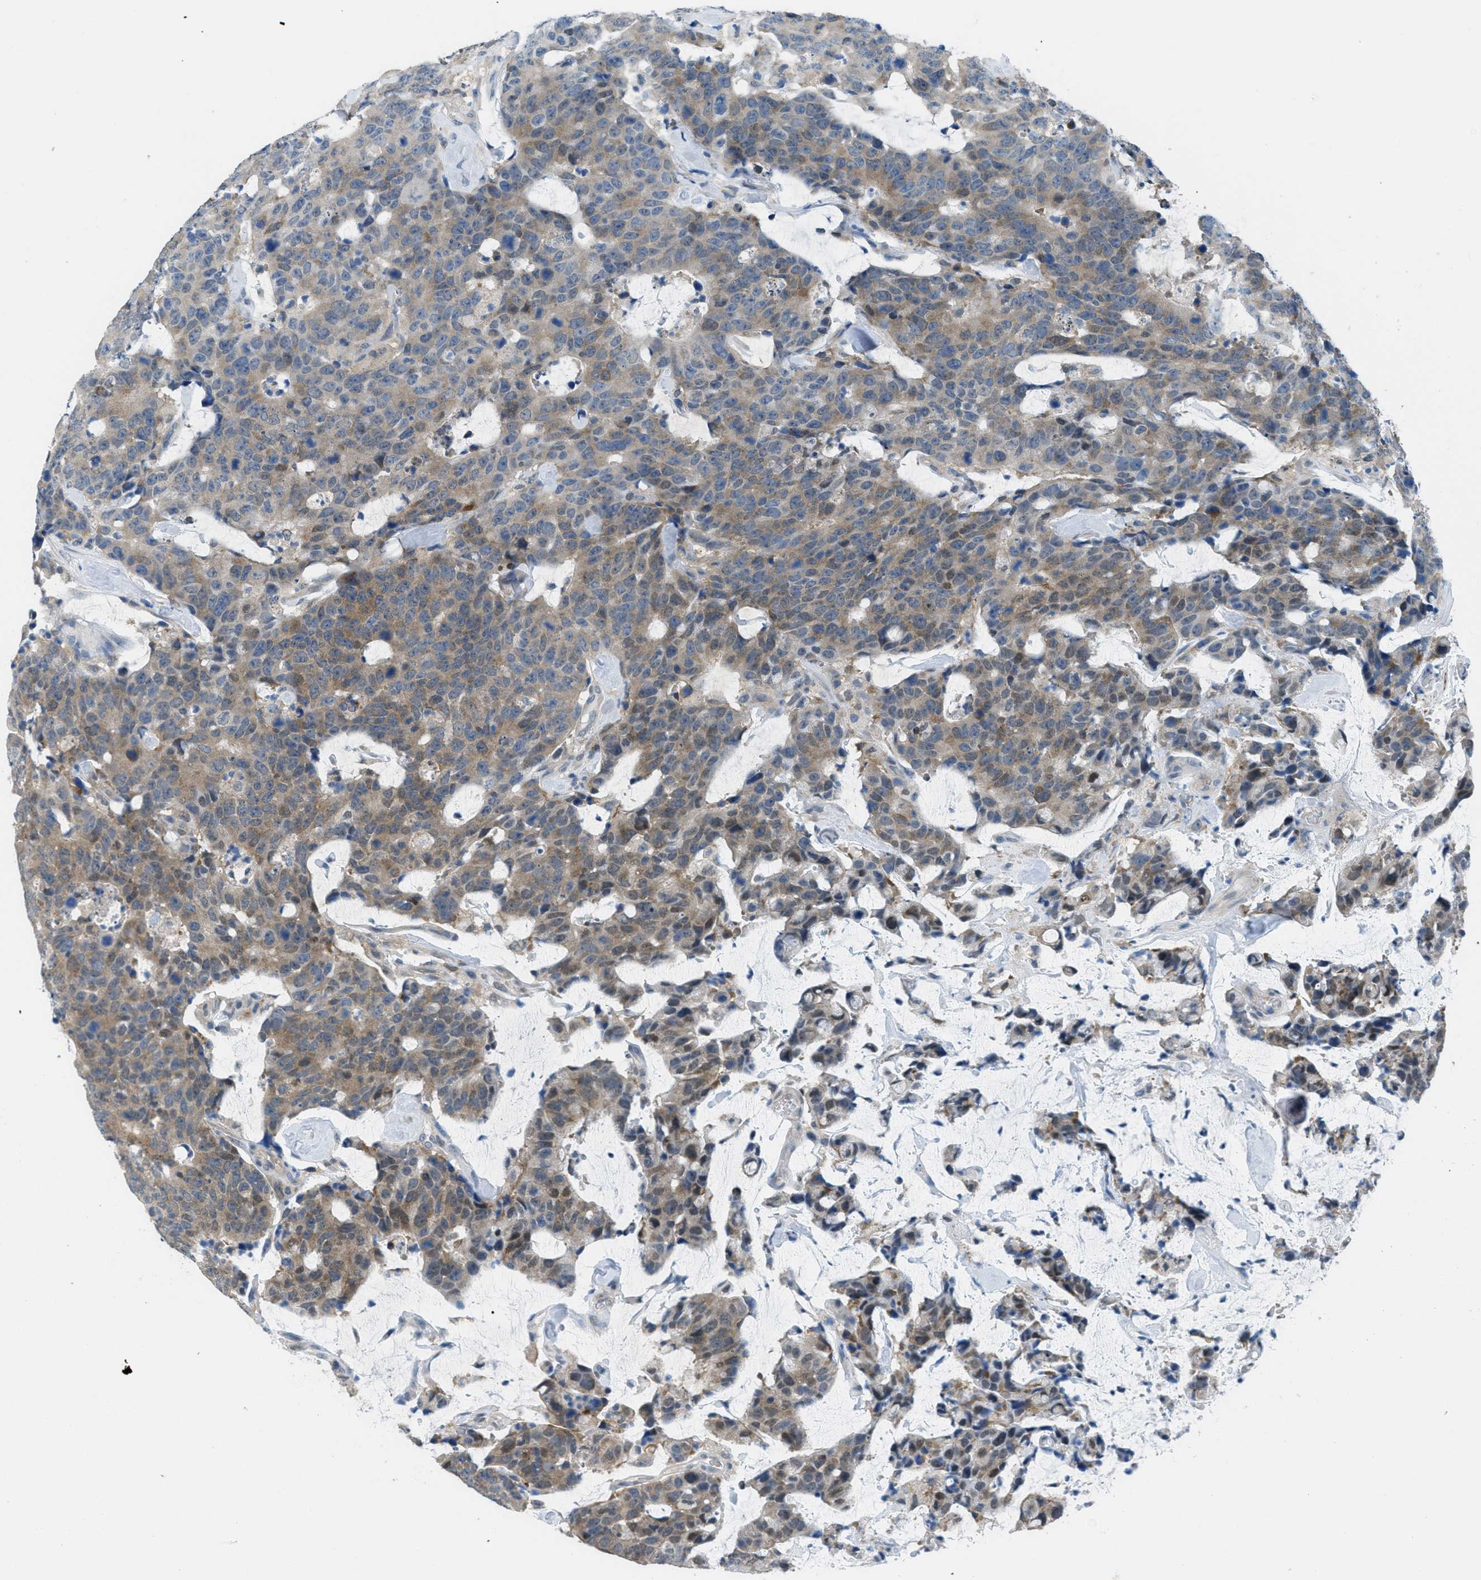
{"staining": {"intensity": "moderate", "quantity": ">75%", "location": "cytoplasmic/membranous"}, "tissue": "colorectal cancer", "cell_type": "Tumor cells", "image_type": "cancer", "snomed": [{"axis": "morphology", "description": "Adenocarcinoma, NOS"}, {"axis": "topography", "description": "Colon"}], "caption": "About >75% of tumor cells in colorectal cancer show moderate cytoplasmic/membranous protein expression as visualized by brown immunohistochemical staining.", "gene": "PIP5K1C", "patient": {"sex": "female", "age": 86}}